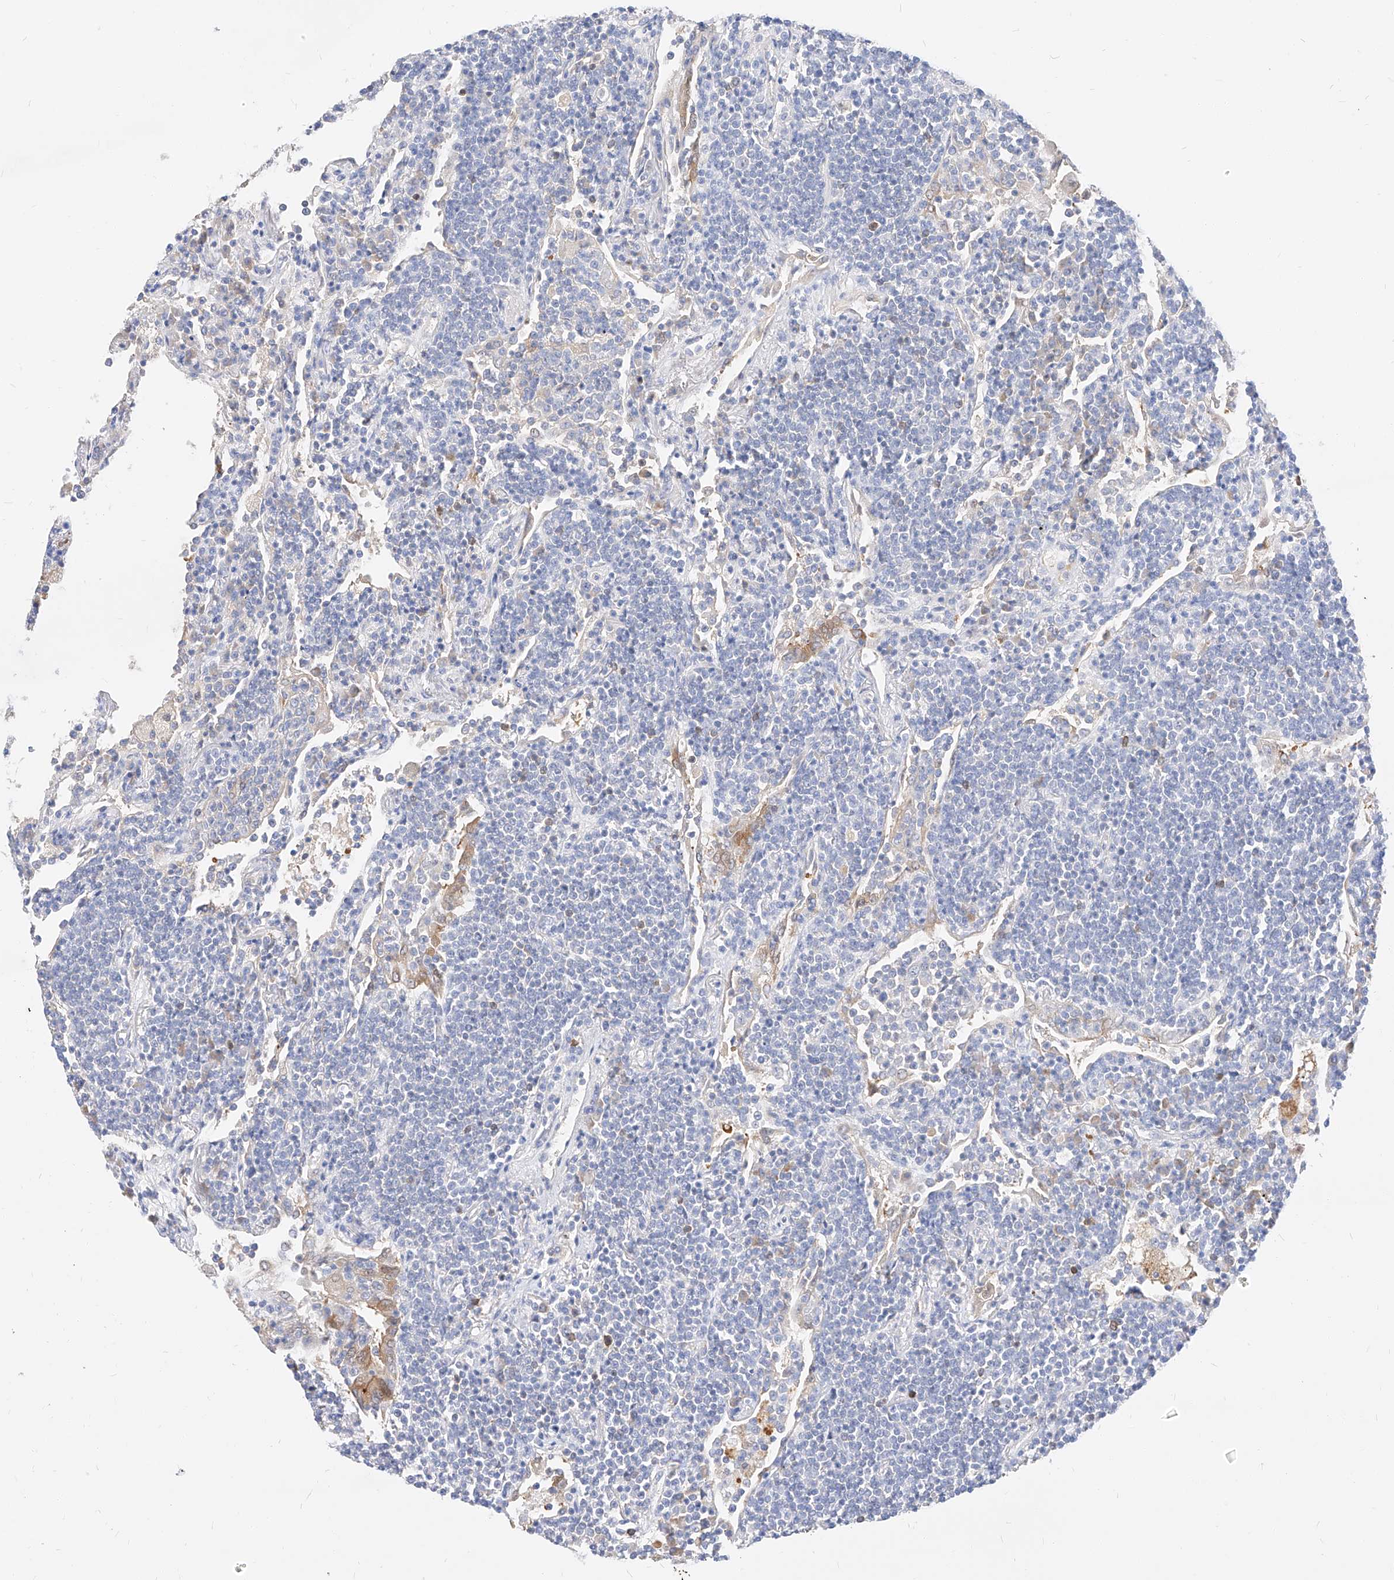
{"staining": {"intensity": "negative", "quantity": "none", "location": "none"}, "tissue": "lymphoma", "cell_type": "Tumor cells", "image_type": "cancer", "snomed": [{"axis": "morphology", "description": "Malignant lymphoma, non-Hodgkin's type, Low grade"}, {"axis": "topography", "description": "Lung"}], "caption": "This is an immunohistochemistry photomicrograph of low-grade malignant lymphoma, non-Hodgkin's type. There is no positivity in tumor cells.", "gene": "MAP7", "patient": {"sex": "female", "age": 71}}